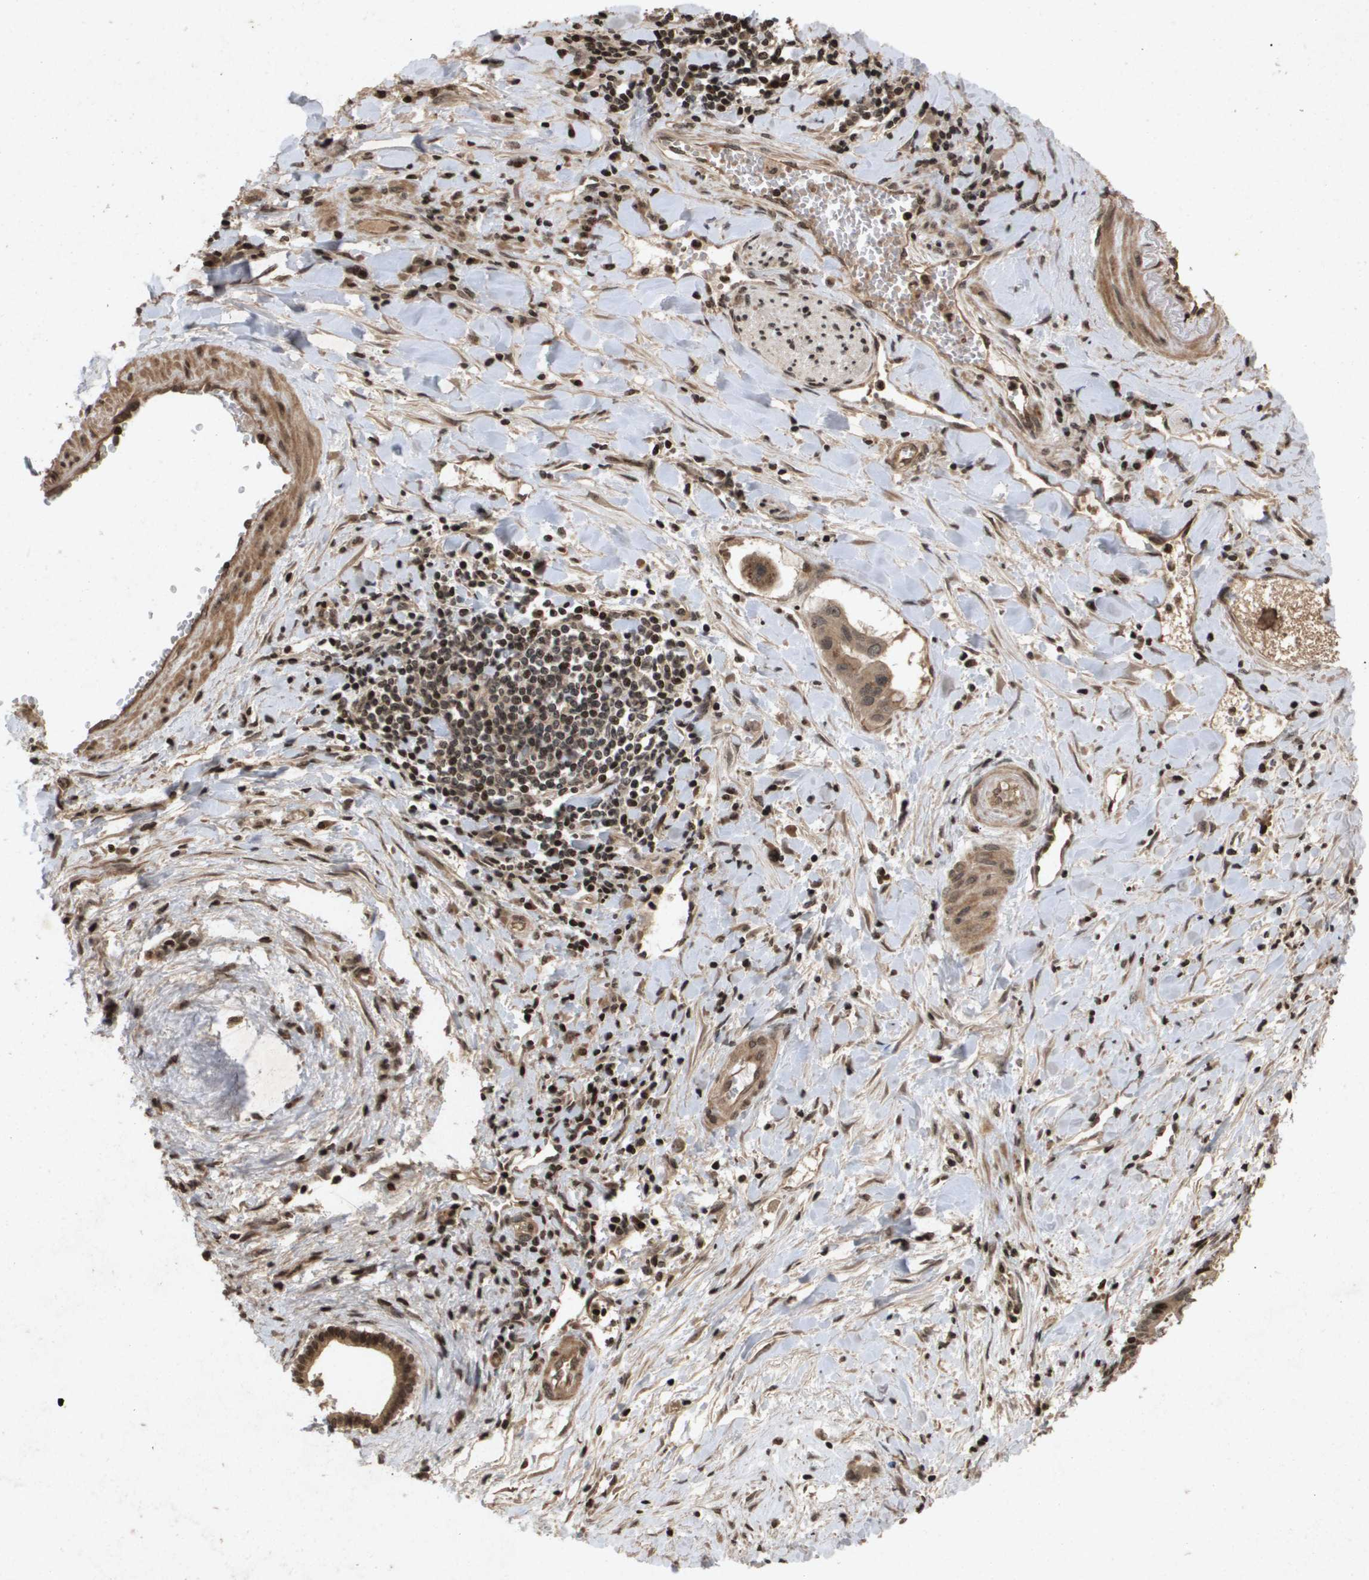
{"staining": {"intensity": "moderate", "quantity": ">75%", "location": "cytoplasmic/membranous"}, "tissue": "liver cancer", "cell_type": "Tumor cells", "image_type": "cancer", "snomed": [{"axis": "morphology", "description": "Cholangiocarcinoma"}, {"axis": "topography", "description": "Liver"}], "caption": "Protein staining by immunohistochemistry (IHC) exhibits moderate cytoplasmic/membranous expression in about >75% of tumor cells in cholangiocarcinoma (liver).", "gene": "HSPA6", "patient": {"sex": "female", "age": 65}}